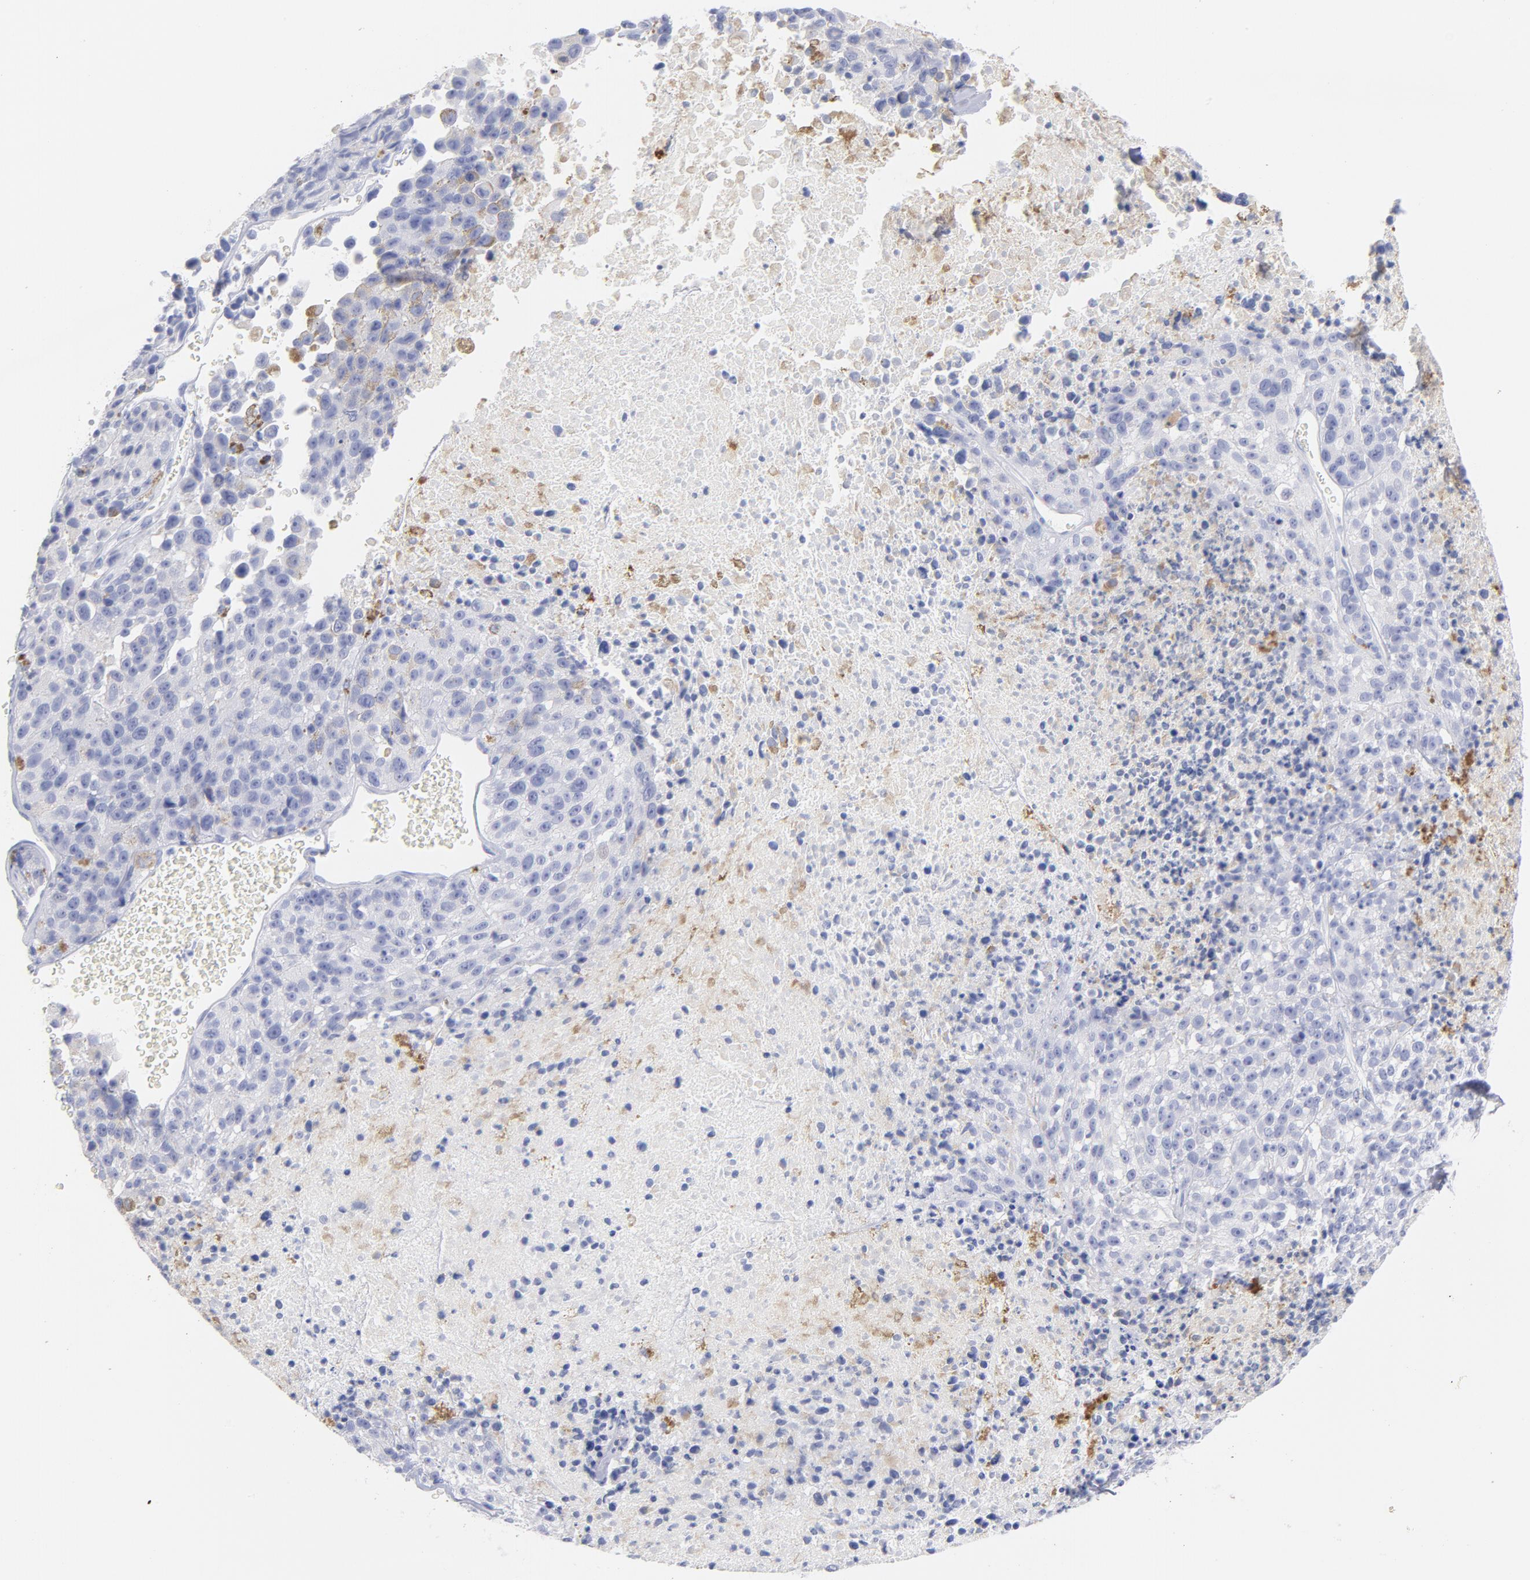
{"staining": {"intensity": "negative", "quantity": "none", "location": "none"}, "tissue": "melanoma", "cell_type": "Tumor cells", "image_type": "cancer", "snomed": [{"axis": "morphology", "description": "Malignant melanoma, Metastatic site"}, {"axis": "topography", "description": "Cerebral cortex"}], "caption": "IHC of melanoma demonstrates no staining in tumor cells. The staining was performed using DAB to visualize the protein expression in brown, while the nuclei were stained in blue with hematoxylin (Magnification: 20x).", "gene": "SCGN", "patient": {"sex": "female", "age": 52}}